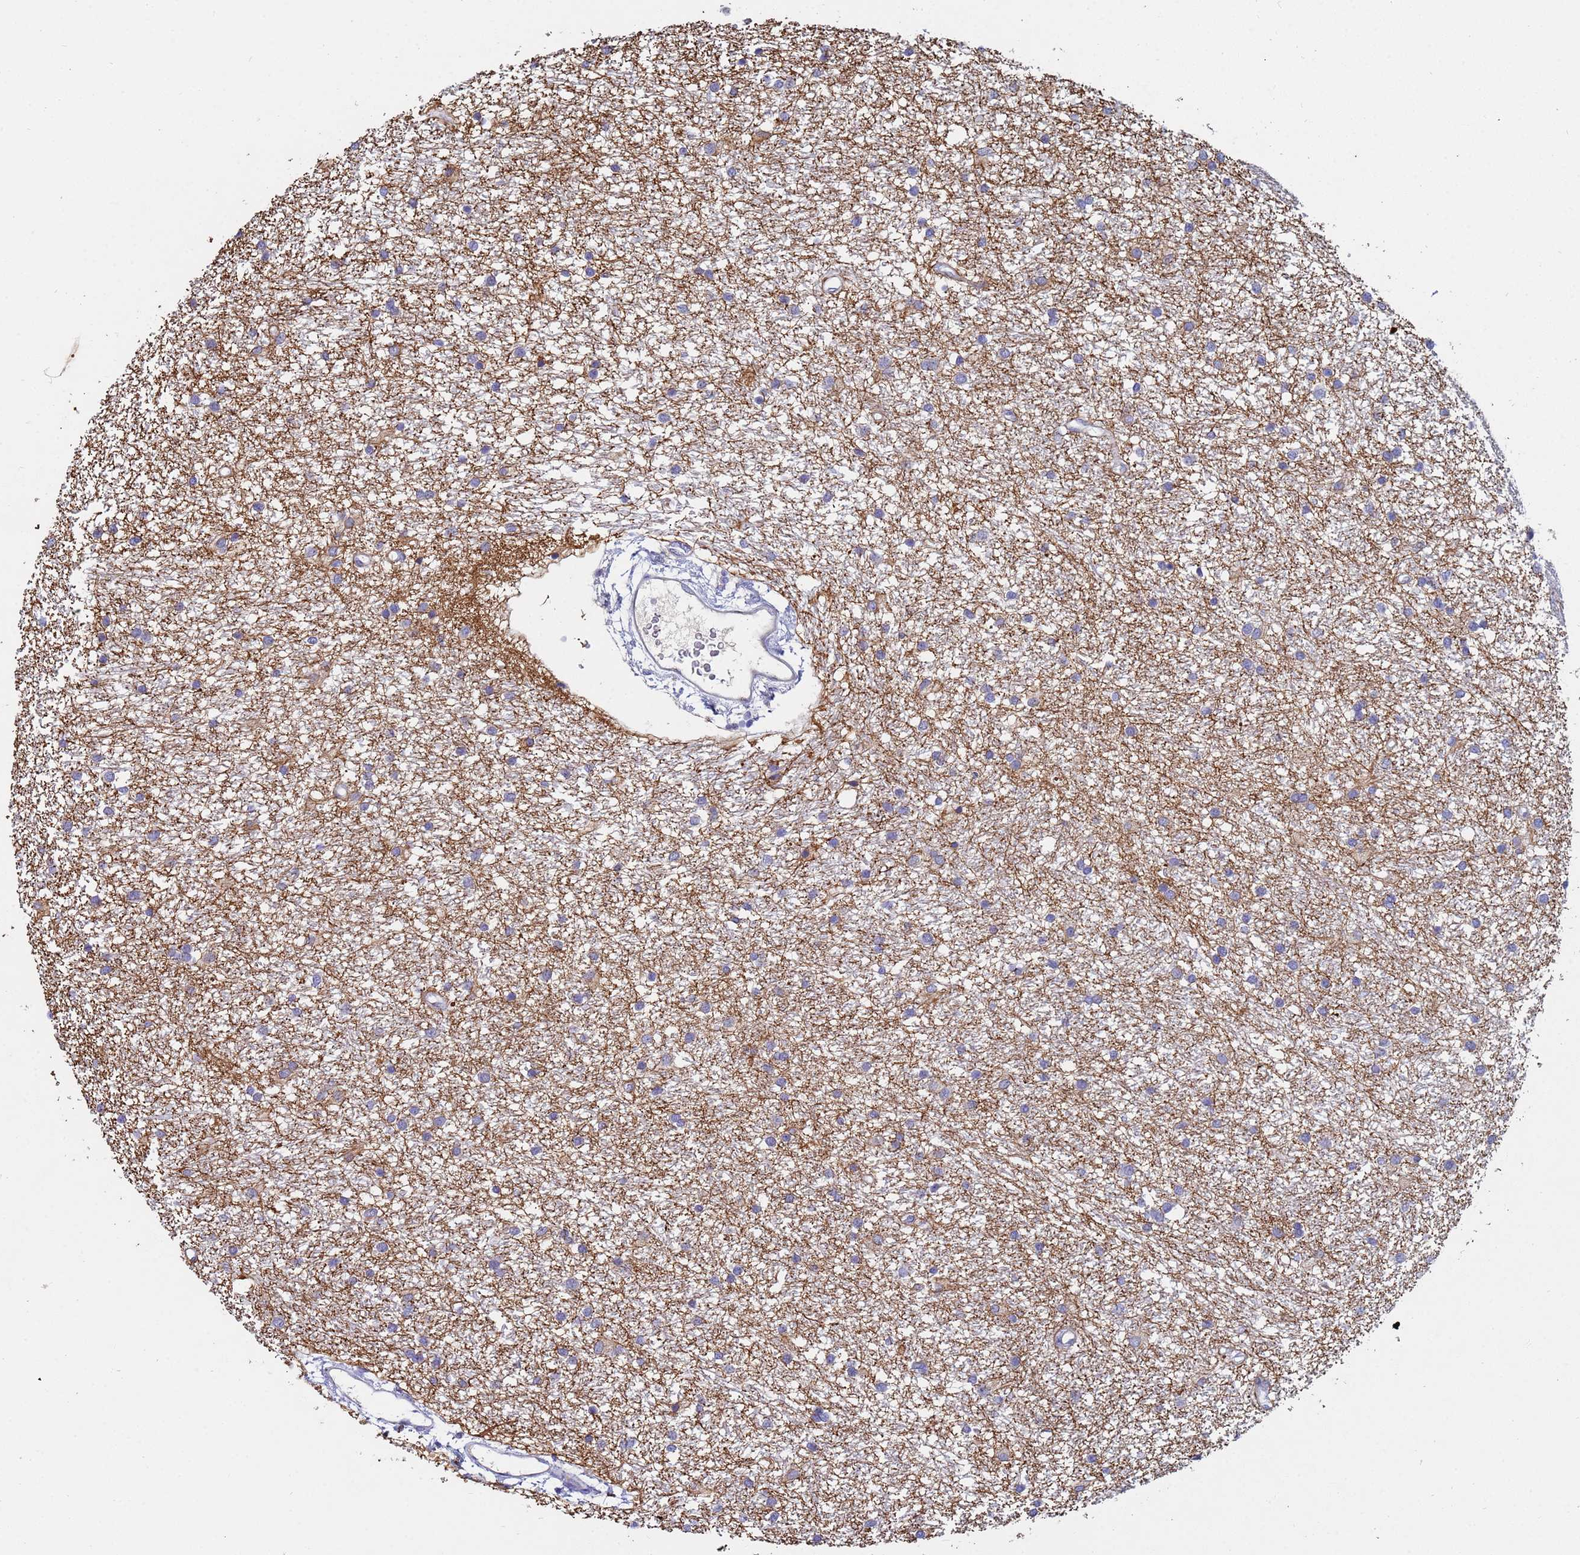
{"staining": {"intensity": "negative", "quantity": "none", "location": "none"}, "tissue": "glioma", "cell_type": "Tumor cells", "image_type": "cancer", "snomed": [{"axis": "morphology", "description": "Glioma, malignant, High grade"}, {"axis": "topography", "description": "Brain"}], "caption": "Glioma was stained to show a protein in brown. There is no significant positivity in tumor cells. The staining is performed using DAB (3,3'-diaminobenzidine) brown chromogen with nuclei counter-stained in using hematoxylin.", "gene": "IHO1", "patient": {"sex": "male", "age": 77}}